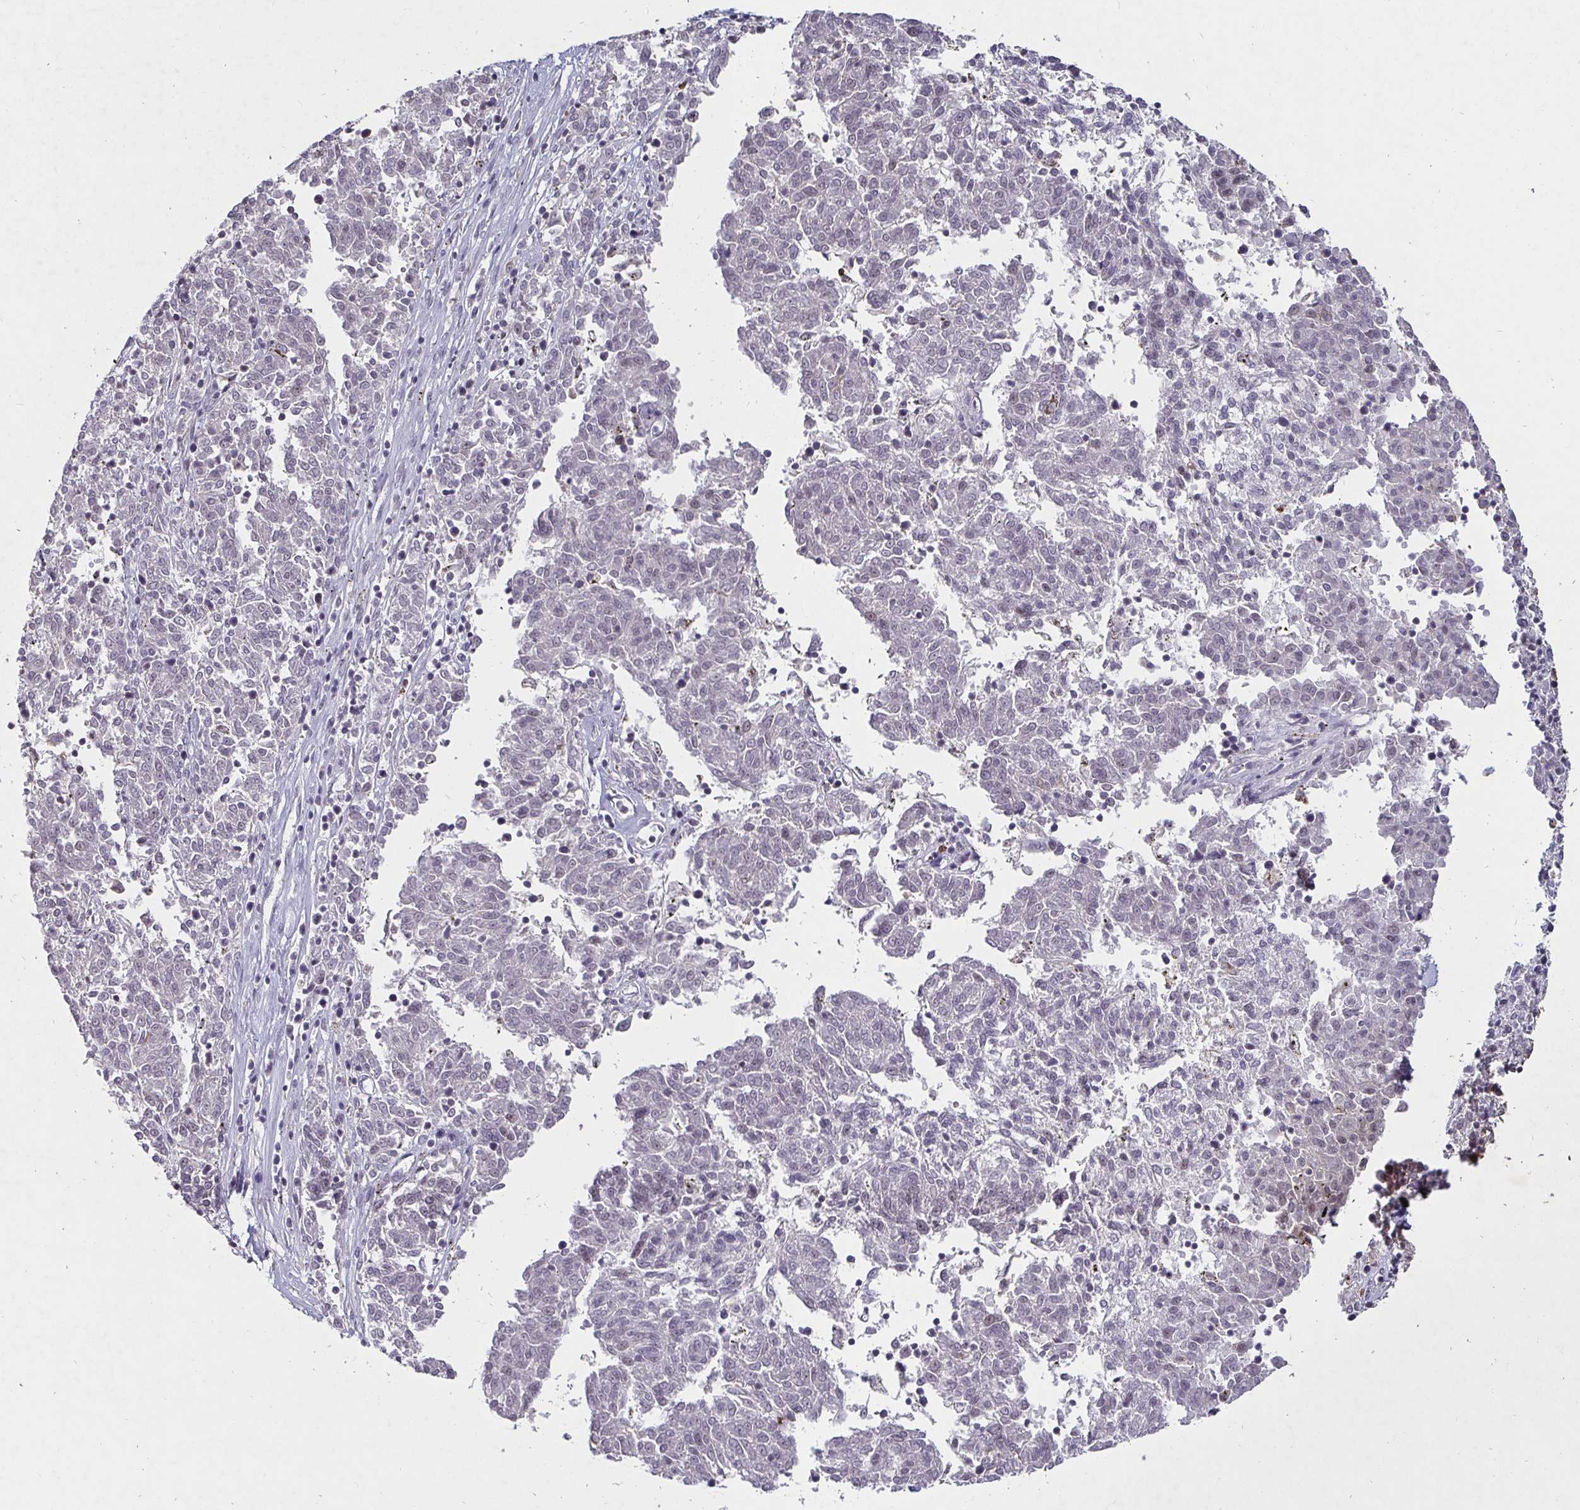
{"staining": {"intensity": "negative", "quantity": "none", "location": "none"}, "tissue": "melanoma", "cell_type": "Tumor cells", "image_type": "cancer", "snomed": [{"axis": "morphology", "description": "Malignant melanoma, NOS"}, {"axis": "topography", "description": "Skin"}], "caption": "High magnification brightfield microscopy of melanoma stained with DAB (3,3'-diaminobenzidine) (brown) and counterstained with hematoxylin (blue): tumor cells show no significant staining.", "gene": "MLH1", "patient": {"sex": "female", "age": 72}}